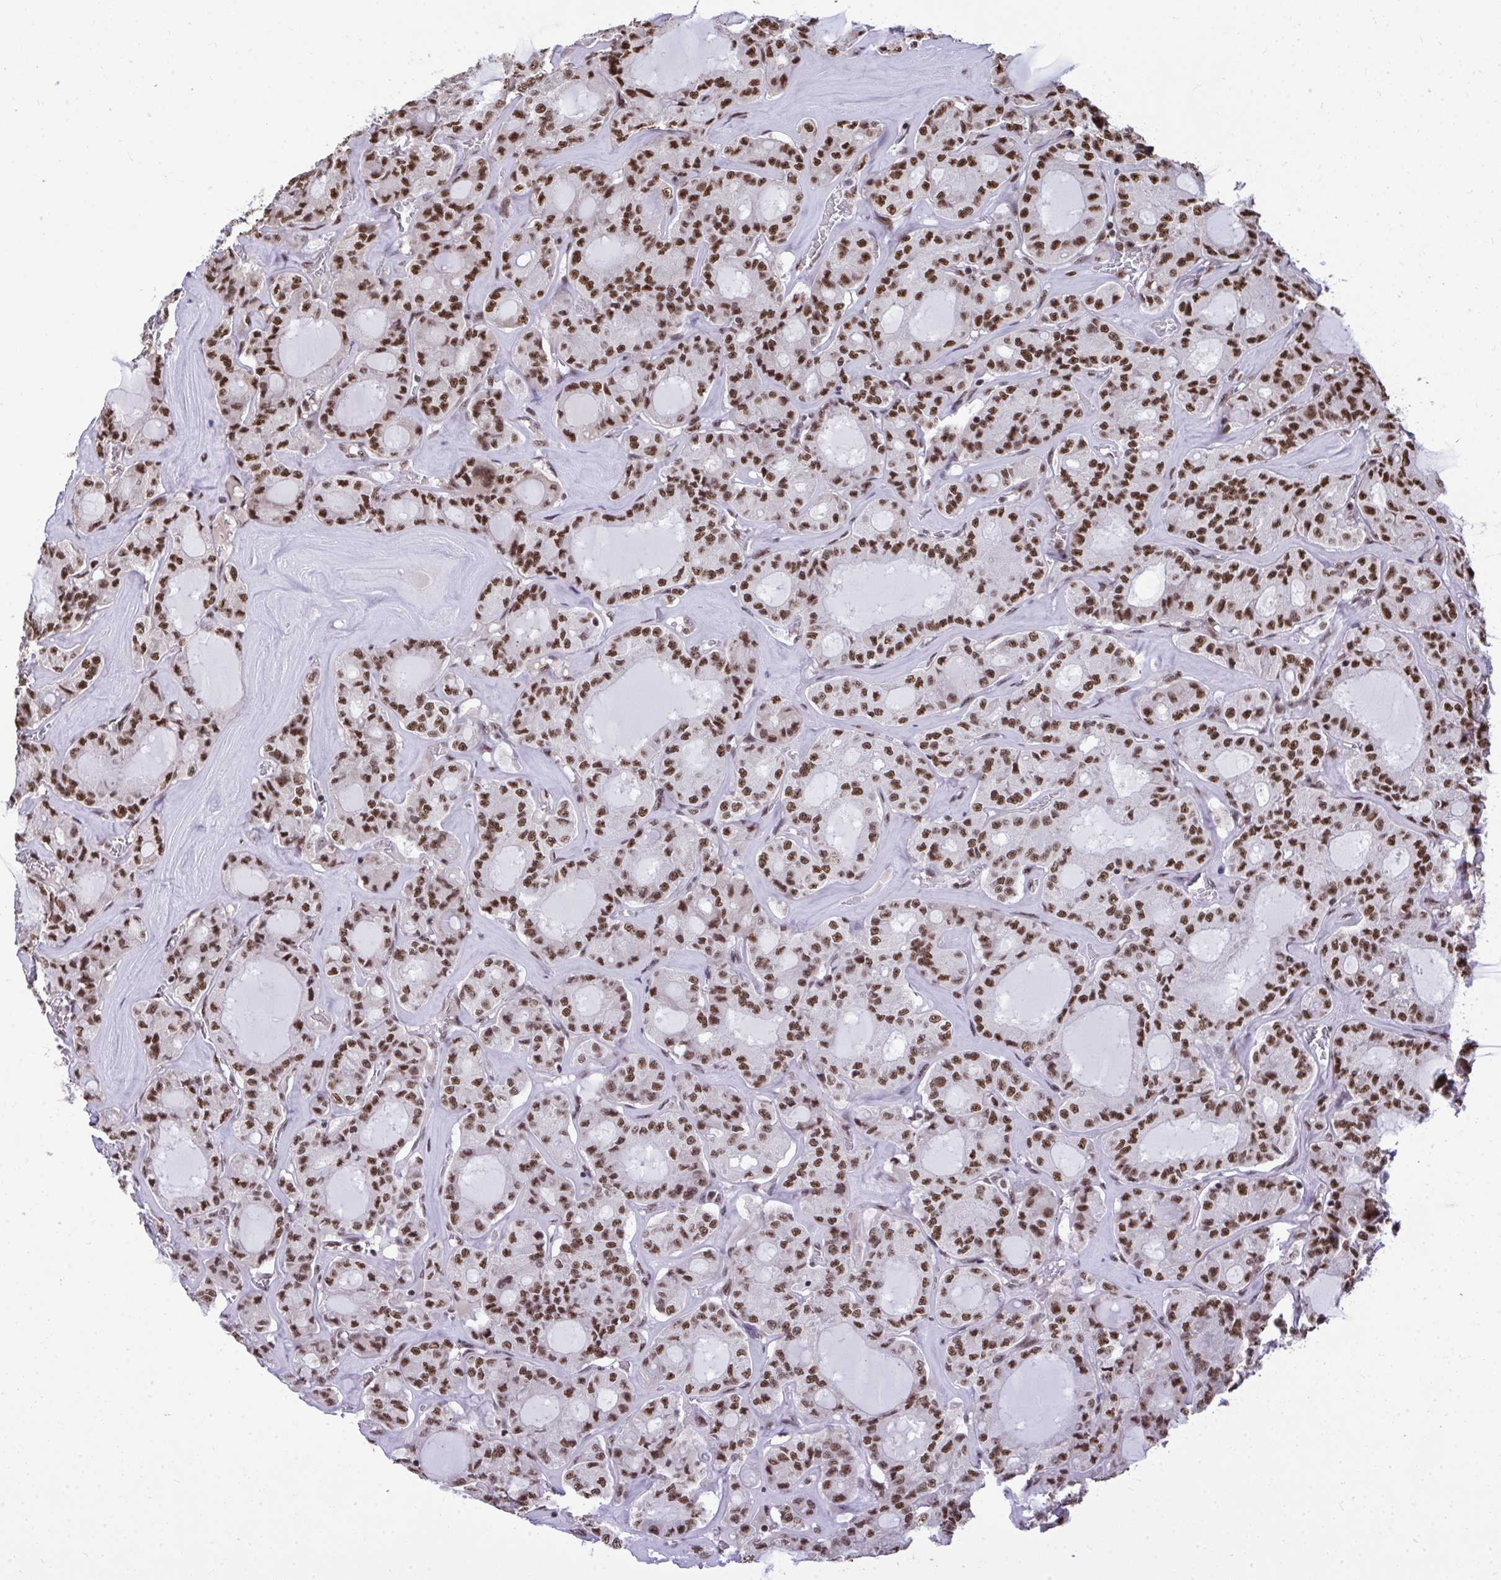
{"staining": {"intensity": "strong", "quantity": ">75%", "location": "nuclear"}, "tissue": "thyroid cancer", "cell_type": "Tumor cells", "image_type": "cancer", "snomed": [{"axis": "morphology", "description": "Papillary adenocarcinoma, NOS"}, {"axis": "topography", "description": "Thyroid gland"}], "caption": "Thyroid cancer (papillary adenocarcinoma) stained for a protein displays strong nuclear positivity in tumor cells.", "gene": "PRPF19", "patient": {"sex": "male", "age": 87}}